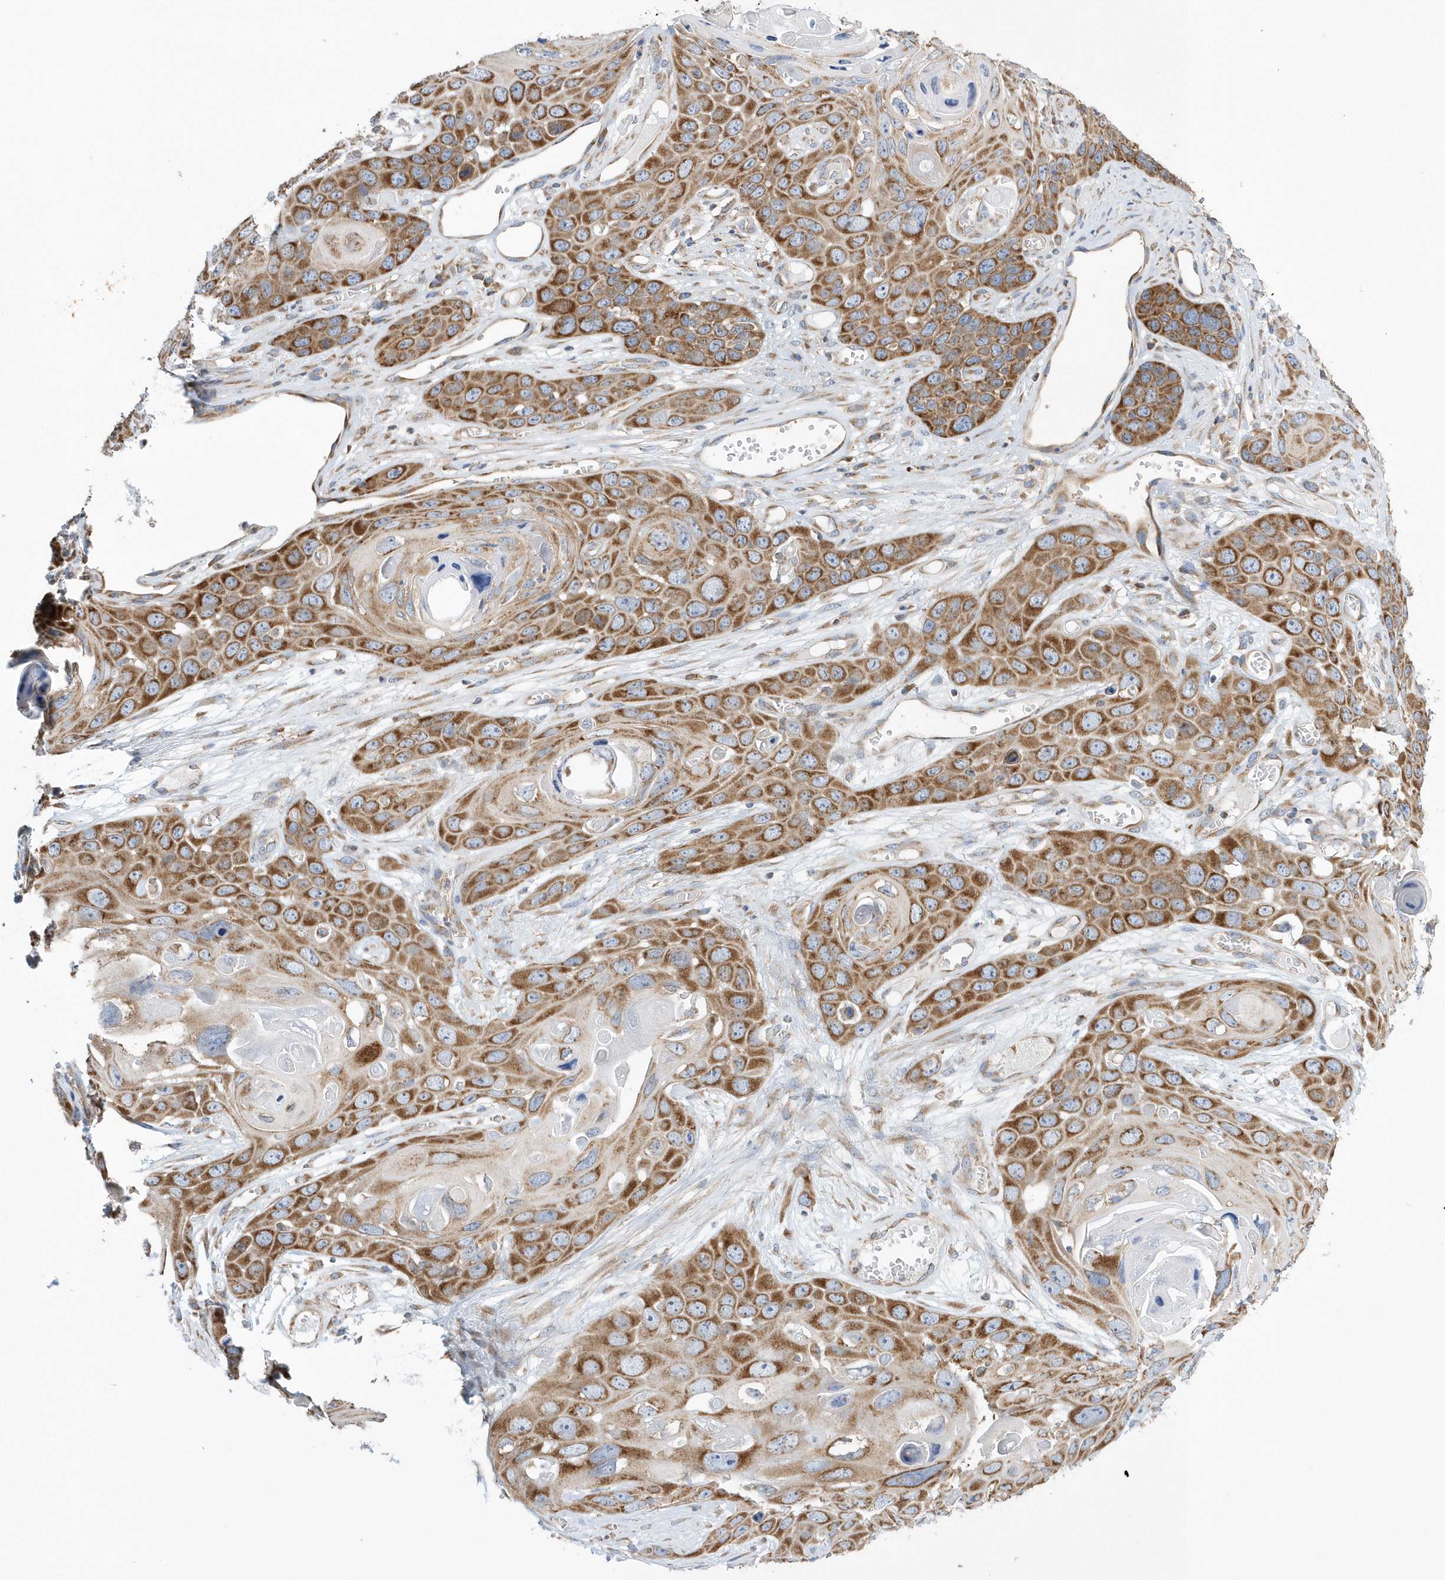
{"staining": {"intensity": "strong", "quantity": ">75%", "location": "cytoplasmic/membranous"}, "tissue": "skin cancer", "cell_type": "Tumor cells", "image_type": "cancer", "snomed": [{"axis": "morphology", "description": "Squamous cell carcinoma, NOS"}, {"axis": "topography", "description": "Skin"}], "caption": "Immunohistochemical staining of skin cancer (squamous cell carcinoma) exhibits high levels of strong cytoplasmic/membranous expression in approximately >75% of tumor cells.", "gene": "SPATA5", "patient": {"sex": "male", "age": 55}}